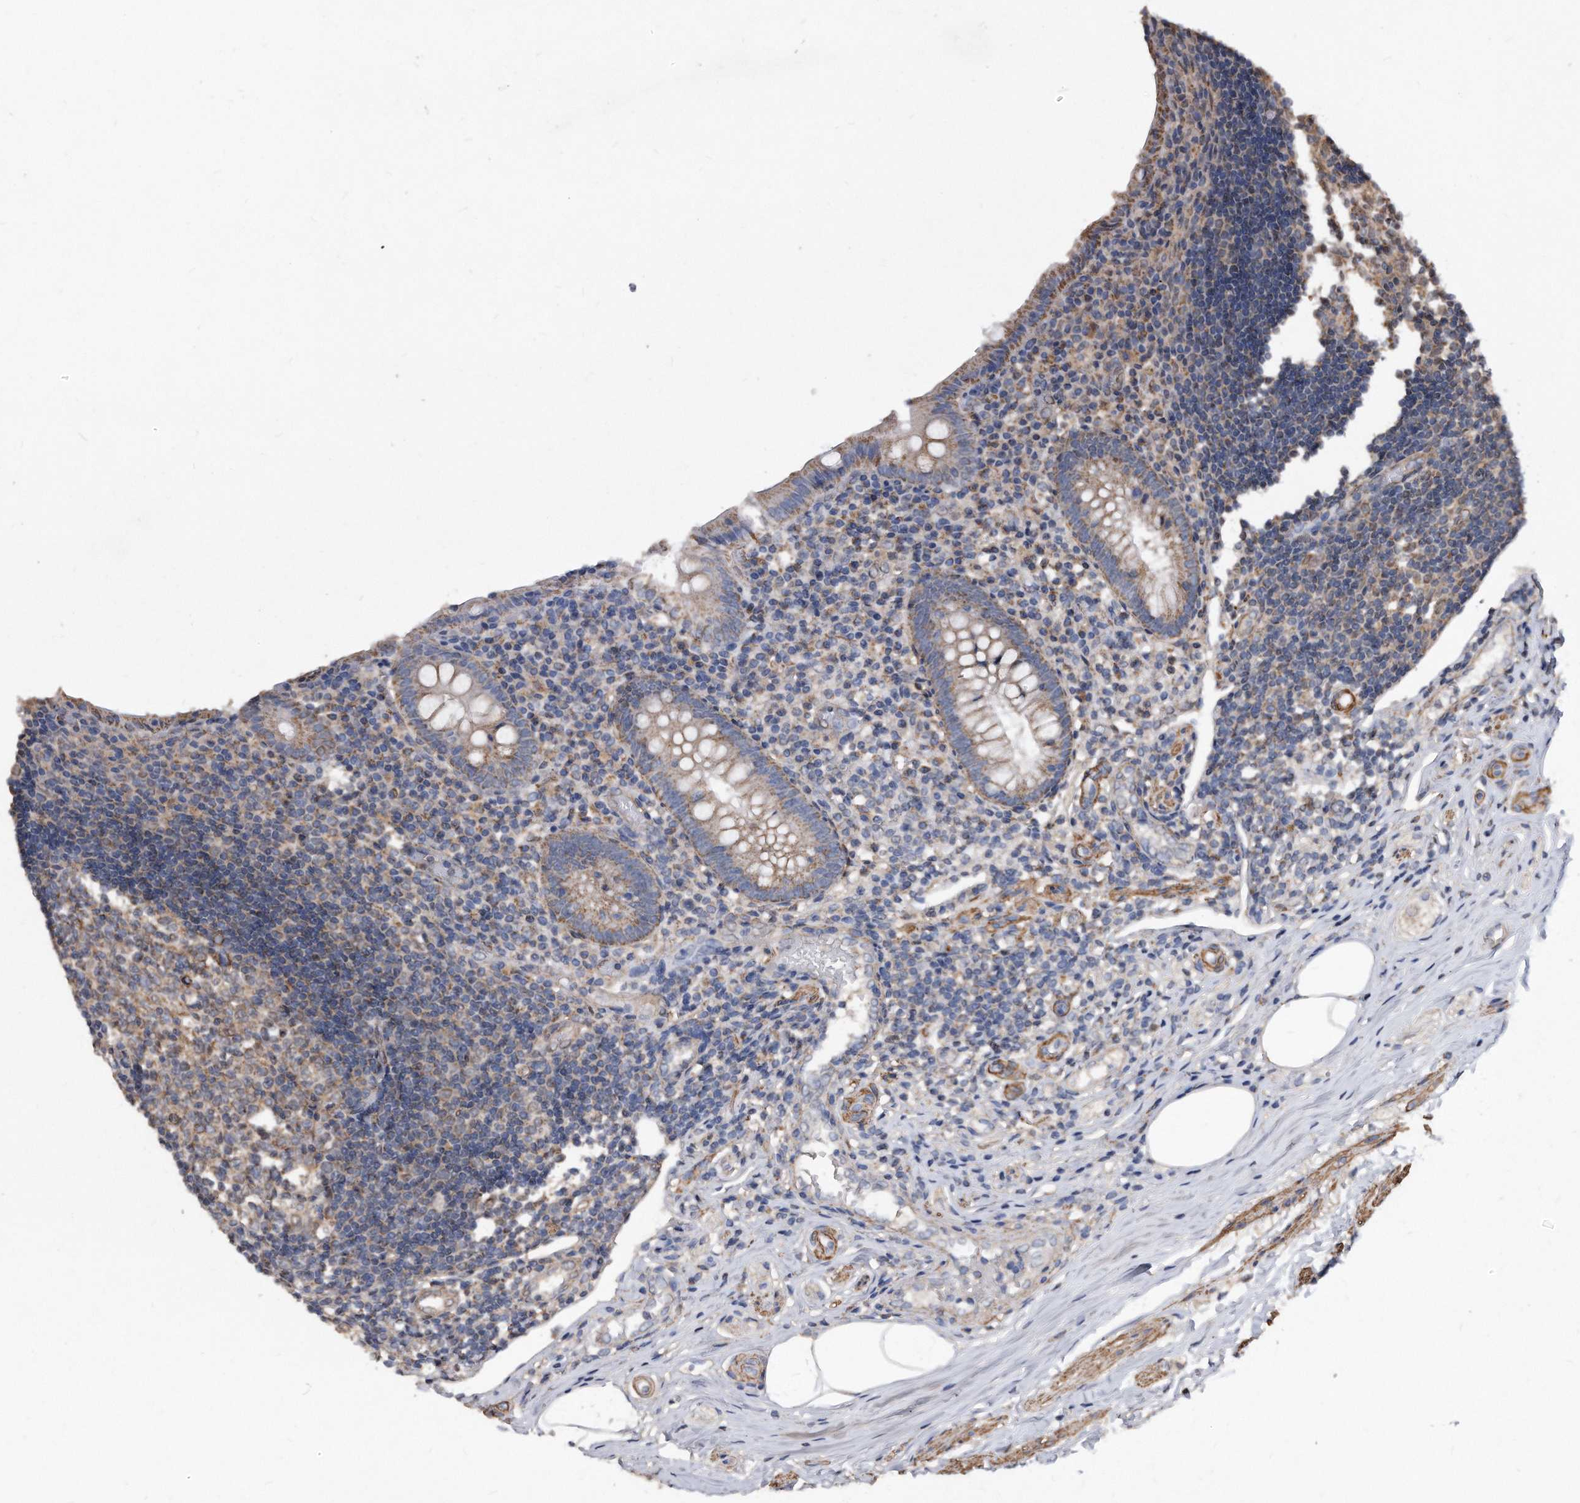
{"staining": {"intensity": "weak", "quantity": ">75%", "location": "cytoplasmic/membranous"}, "tissue": "appendix", "cell_type": "Glandular cells", "image_type": "normal", "snomed": [{"axis": "morphology", "description": "Normal tissue, NOS"}, {"axis": "topography", "description": "Appendix"}], "caption": "DAB (3,3'-diaminobenzidine) immunohistochemical staining of benign human appendix displays weak cytoplasmic/membranous protein staining in about >75% of glandular cells.", "gene": "DUSP22", "patient": {"sex": "female", "age": 17}}